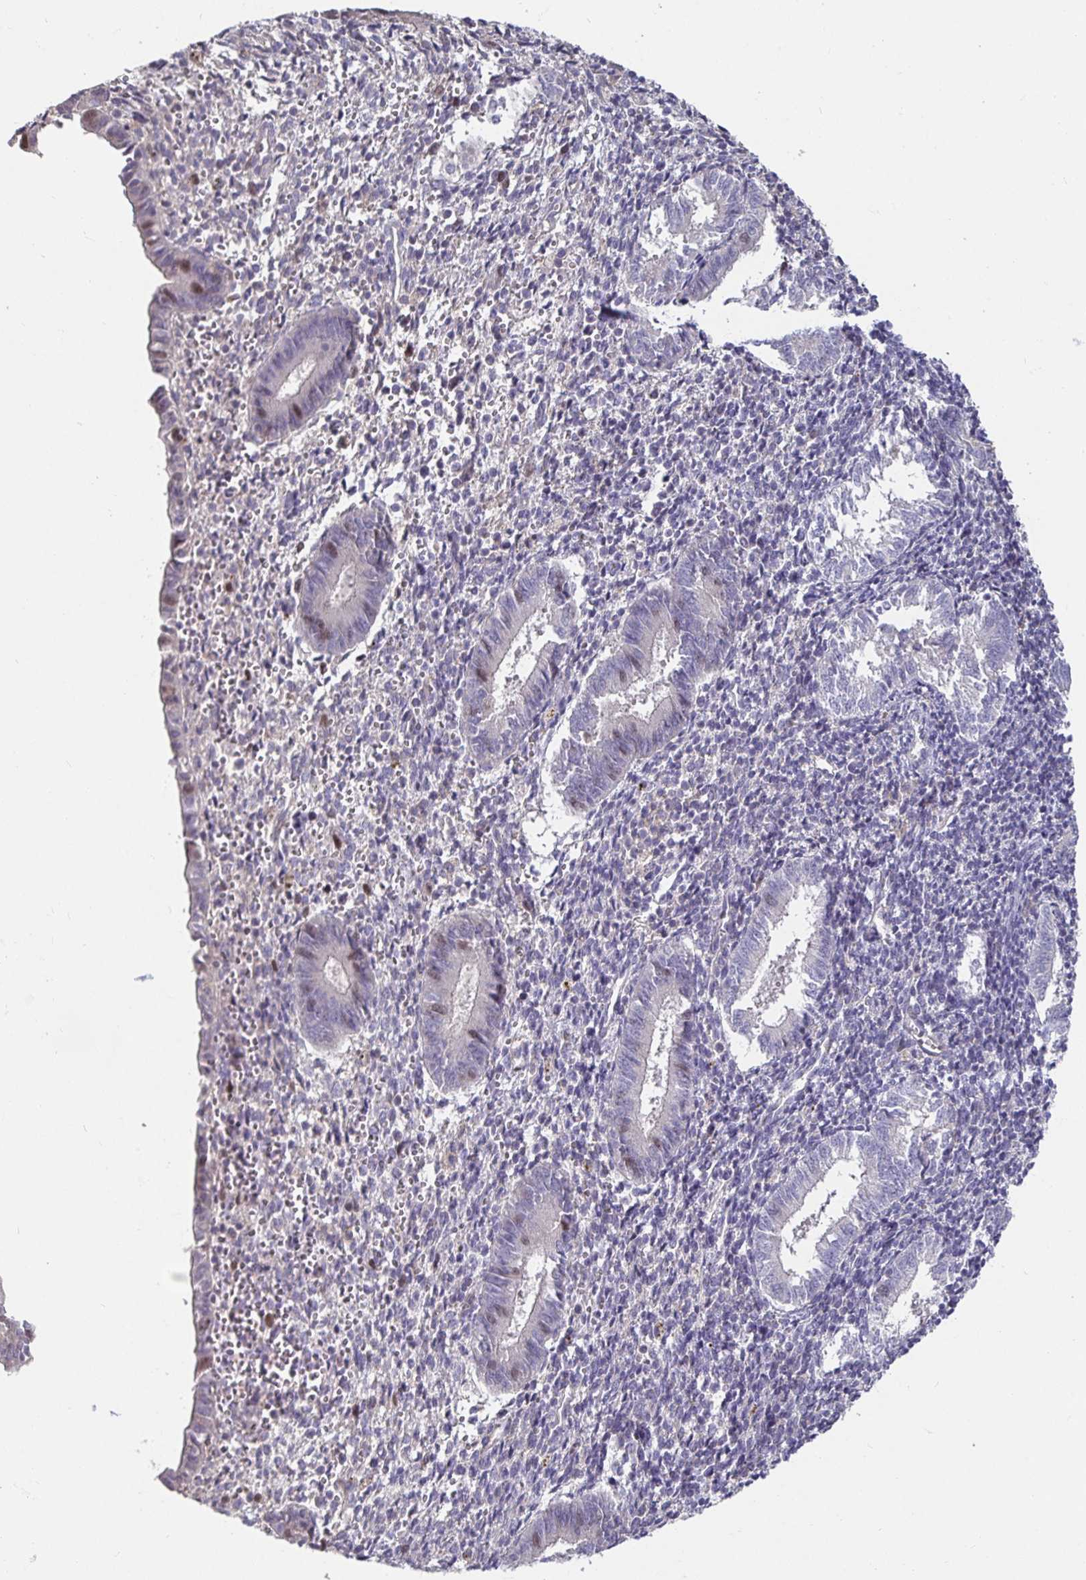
{"staining": {"intensity": "negative", "quantity": "none", "location": "none"}, "tissue": "endometrium", "cell_type": "Cells in endometrial stroma", "image_type": "normal", "snomed": [{"axis": "morphology", "description": "Normal tissue, NOS"}, {"axis": "topography", "description": "Endometrium"}], "caption": "This is an IHC micrograph of unremarkable endometrium. There is no staining in cells in endometrial stroma.", "gene": "ANLN", "patient": {"sex": "female", "age": 25}}